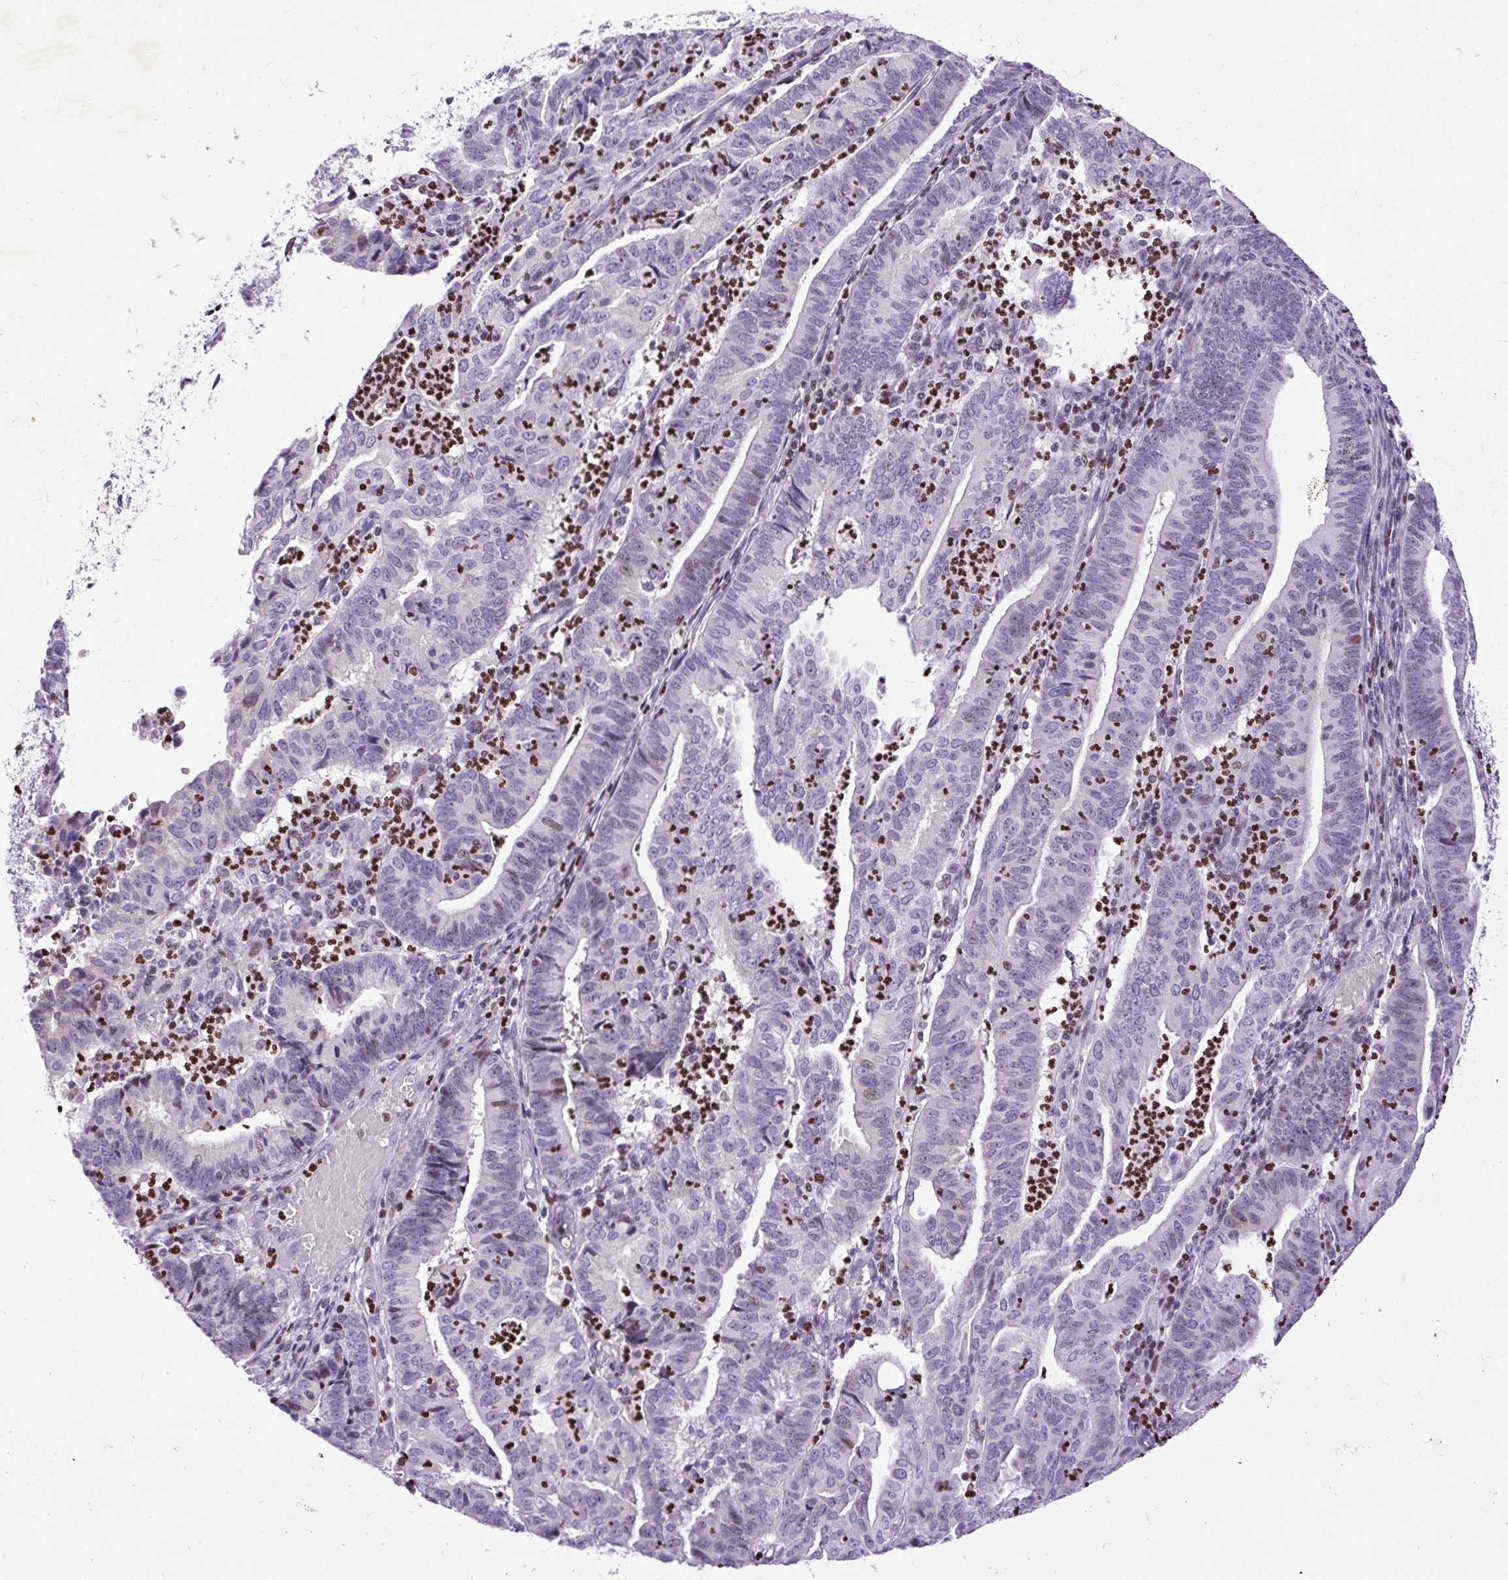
{"staining": {"intensity": "negative", "quantity": "none", "location": "none"}, "tissue": "endometrial cancer", "cell_type": "Tumor cells", "image_type": "cancer", "snomed": [{"axis": "morphology", "description": "Adenocarcinoma, NOS"}, {"axis": "topography", "description": "Endometrium"}], "caption": "The histopathology image reveals no significant expression in tumor cells of endometrial cancer.", "gene": "SPC24", "patient": {"sex": "female", "age": 60}}